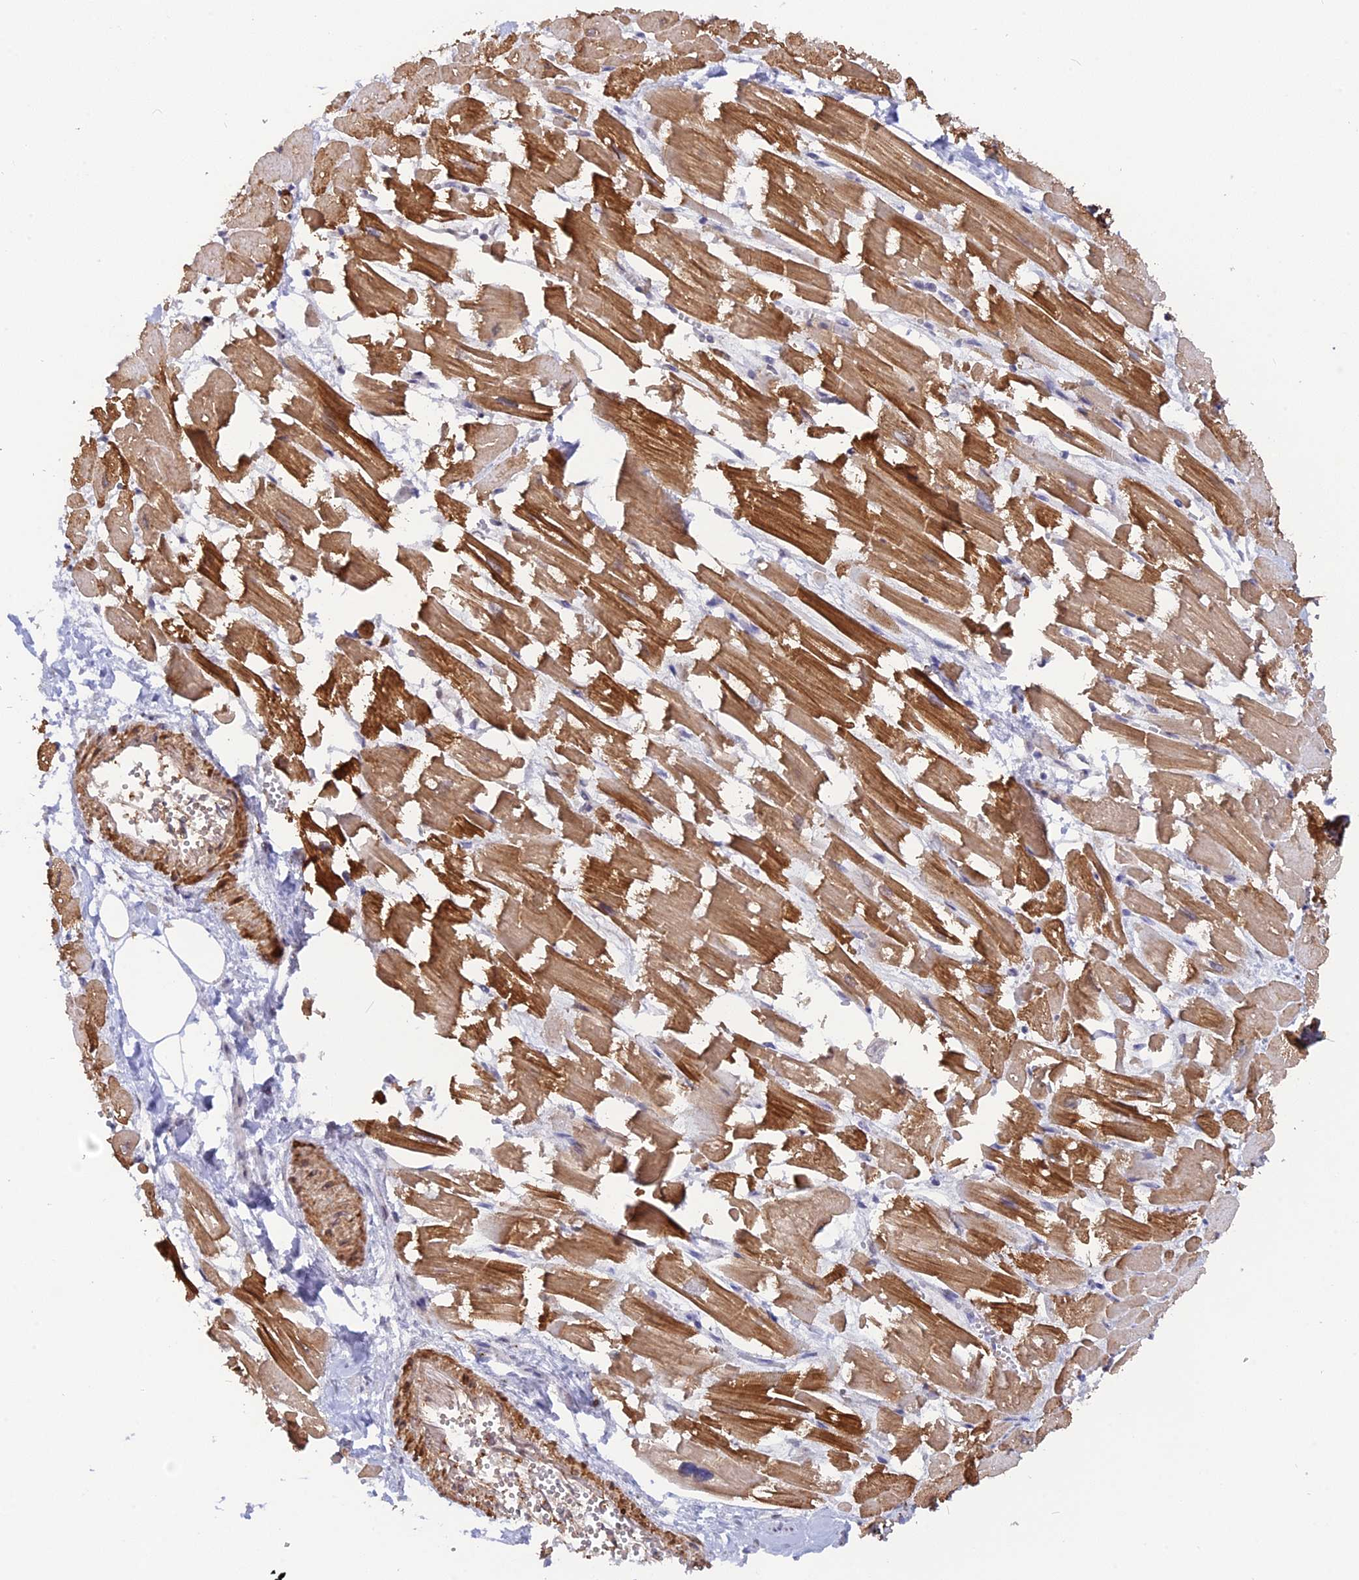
{"staining": {"intensity": "strong", "quantity": ">75%", "location": "cytoplasmic/membranous"}, "tissue": "heart muscle", "cell_type": "Cardiomyocytes", "image_type": "normal", "snomed": [{"axis": "morphology", "description": "Normal tissue, NOS"}, {"axis": "topography", "description": "Heart"}], "caption": "The immunohistochemical stain shows strong cytoplasmic/membranous staining in cardiomyocytes of normal heart muscle.", "gene": "CCDC154", "patient": {"sex": "male", "age": 54}}